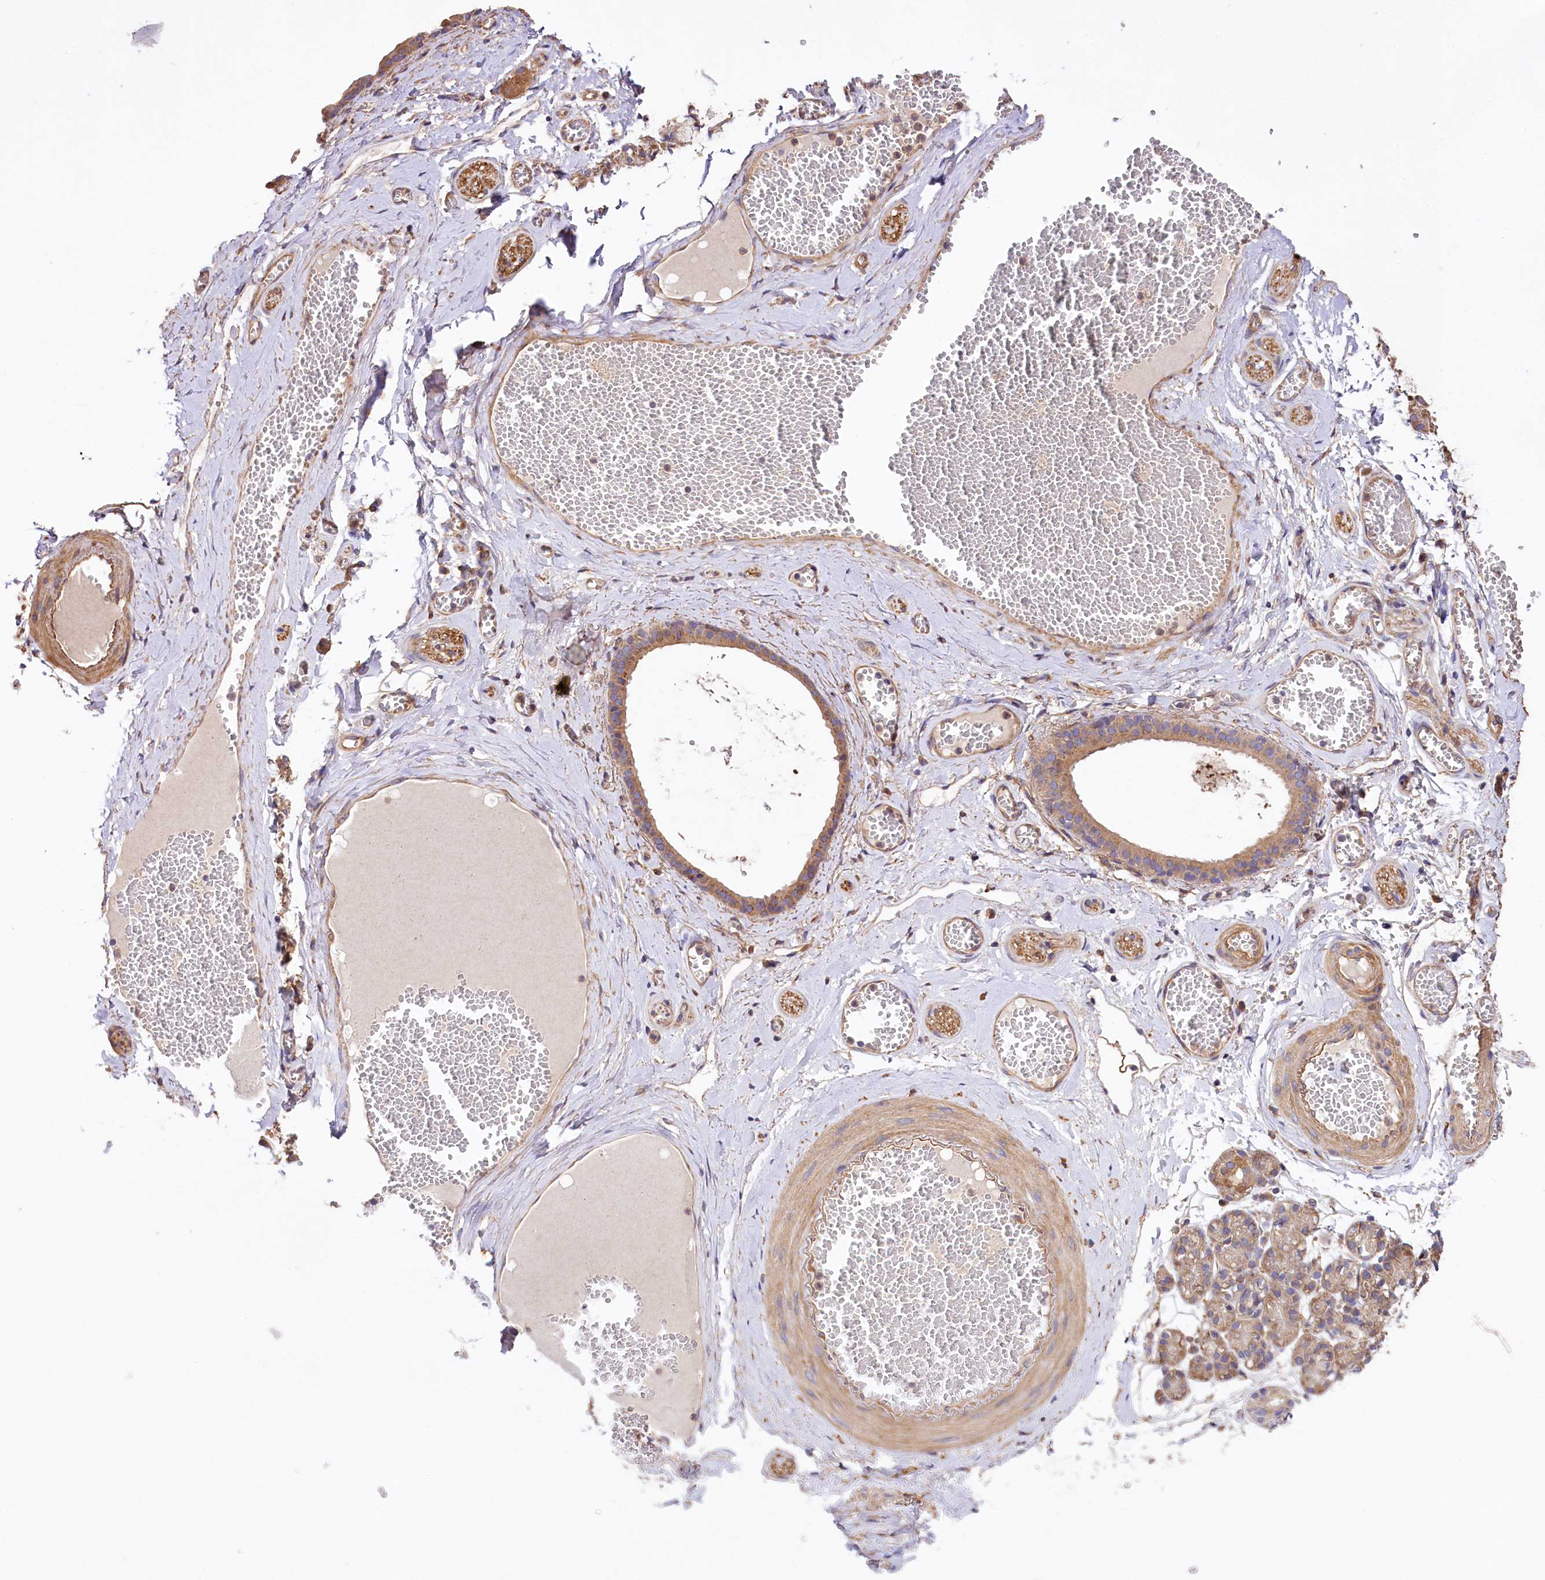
{"staining": {"intensity": "moderate", "quantity": "<25%", "location": "cytoplasmic/membranous"}, "tissue": "salivary gland", "cell_type": "Glandular cells", "image_type": "normal", "snomed": [{"axis": "morphology", "description": "Normal tissue, NOS"}, {"axis": "topography", "description": "Salivary gland"}], "caption": "A high-resolution histopathology image shows IHC staining of benign salivary gland, which exhibits moderate cytoplasmic/membranous positivity in about <25% of glandular cells.", "gene": "CEP295", "patient": {"sex": "male", "age": 63}}